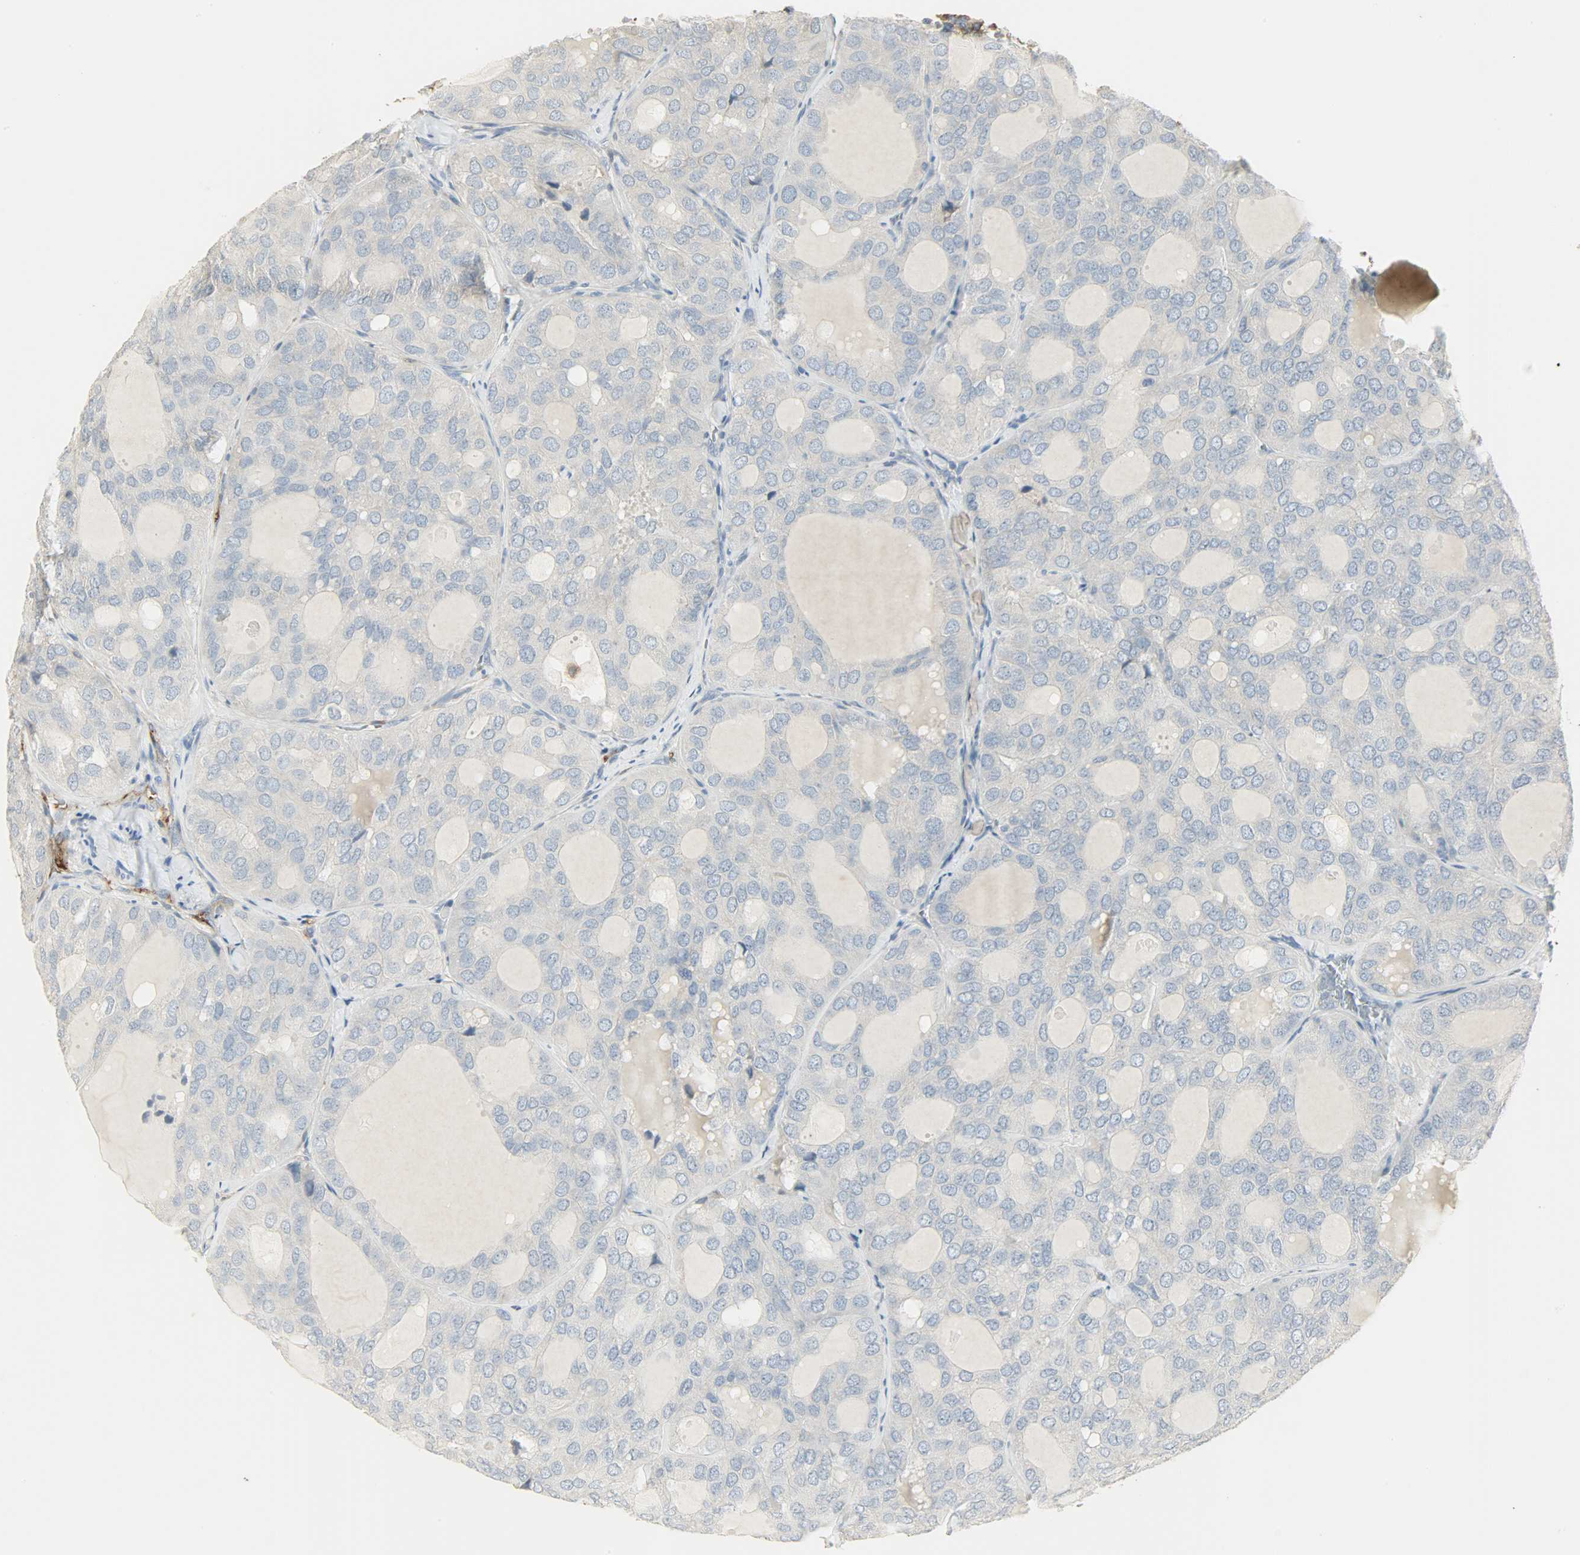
{"staining": {"intensity": "negative", "quantity": "none", "location": "none"}, "tissue": "thyroid cancer", "cell_type": "Tumor cells", "image_type": "cancer", "snomed": [{"axis": "morphology", "description": "Follicular adenoma carcinoma, NOS"}, {"axis": "topography", "description": "Thyroid gland"}], "caption": "Immunohistochemistry (IHC) photomicrograph of human thyroid follicular adenoma carcinoma stained for a protein (brown), which reveals no positivity in tumor cells. (DAB (3,3'-diaminobenzidine) immunohistochemistry with hematoxylin counter stain).", "gene": "ENPEP", "patient": {"sex": "male", "age": 75}}